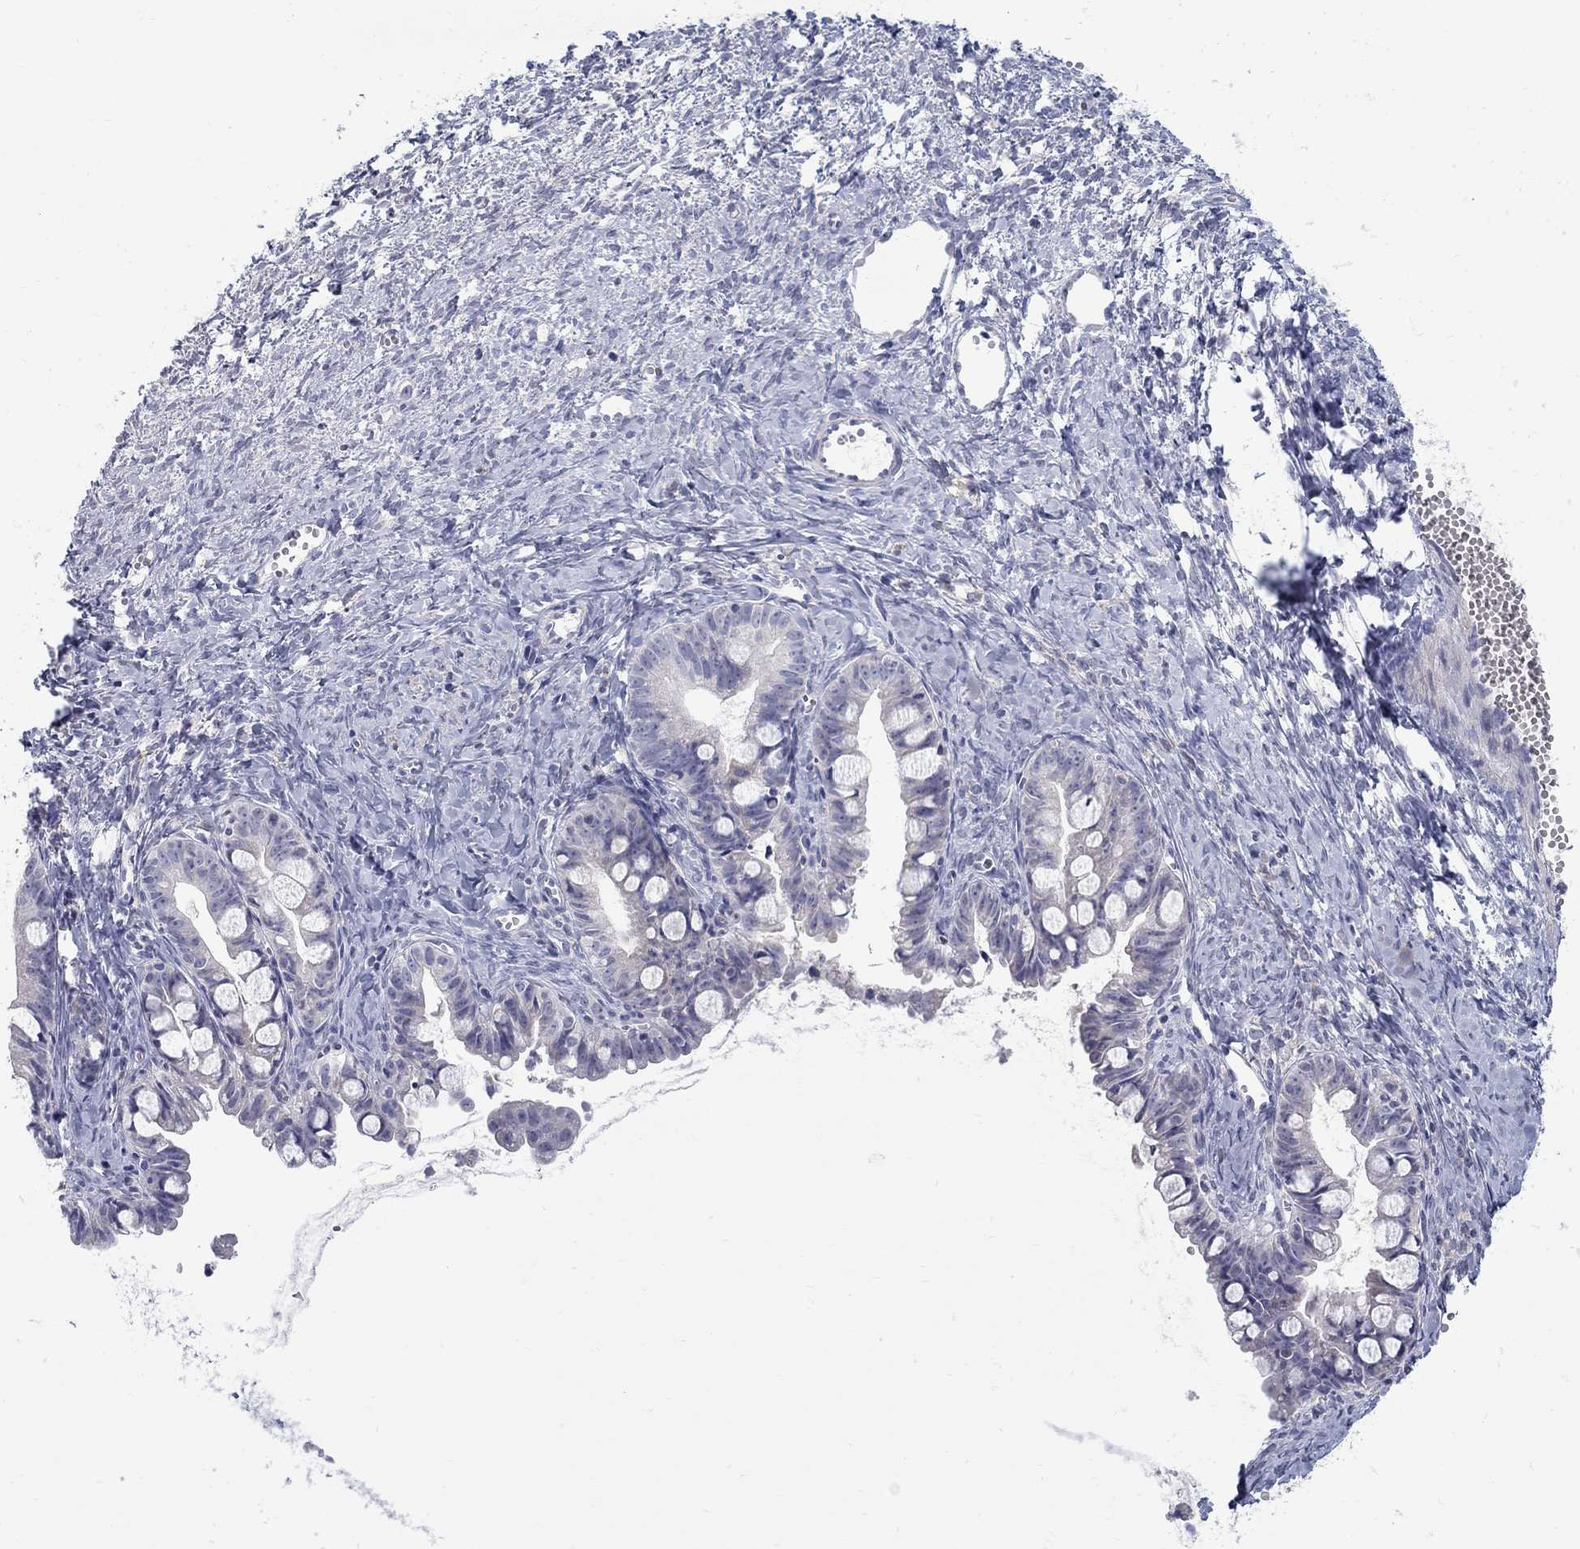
{"staining": {"intensity": "negative", "quantity": "none", "location": "none"}, "tissue": "ovarian cancer", "cell_type": "Tumor cells", "image_type": "cancer", "snomed": [{"axis": "morphology", "description": "Cystadenocarcinoma, mucinous, NOS"}, {"axis": "topography", "description": "Ovary"}], "caption": "Immunohistochemistry micrograph of human ovarian cancer (mucinous cystadenocarcinoma) stained for a protein (brown), which shows no staining in tumor cells. The staining was performed using DAB to visualize the protein expression in brown, while the nuclei were stained in blue with hematoxylin (Magnification: 20x).", "gene": "ABCA4", "patient": {"sex": "female", "age": 63}}